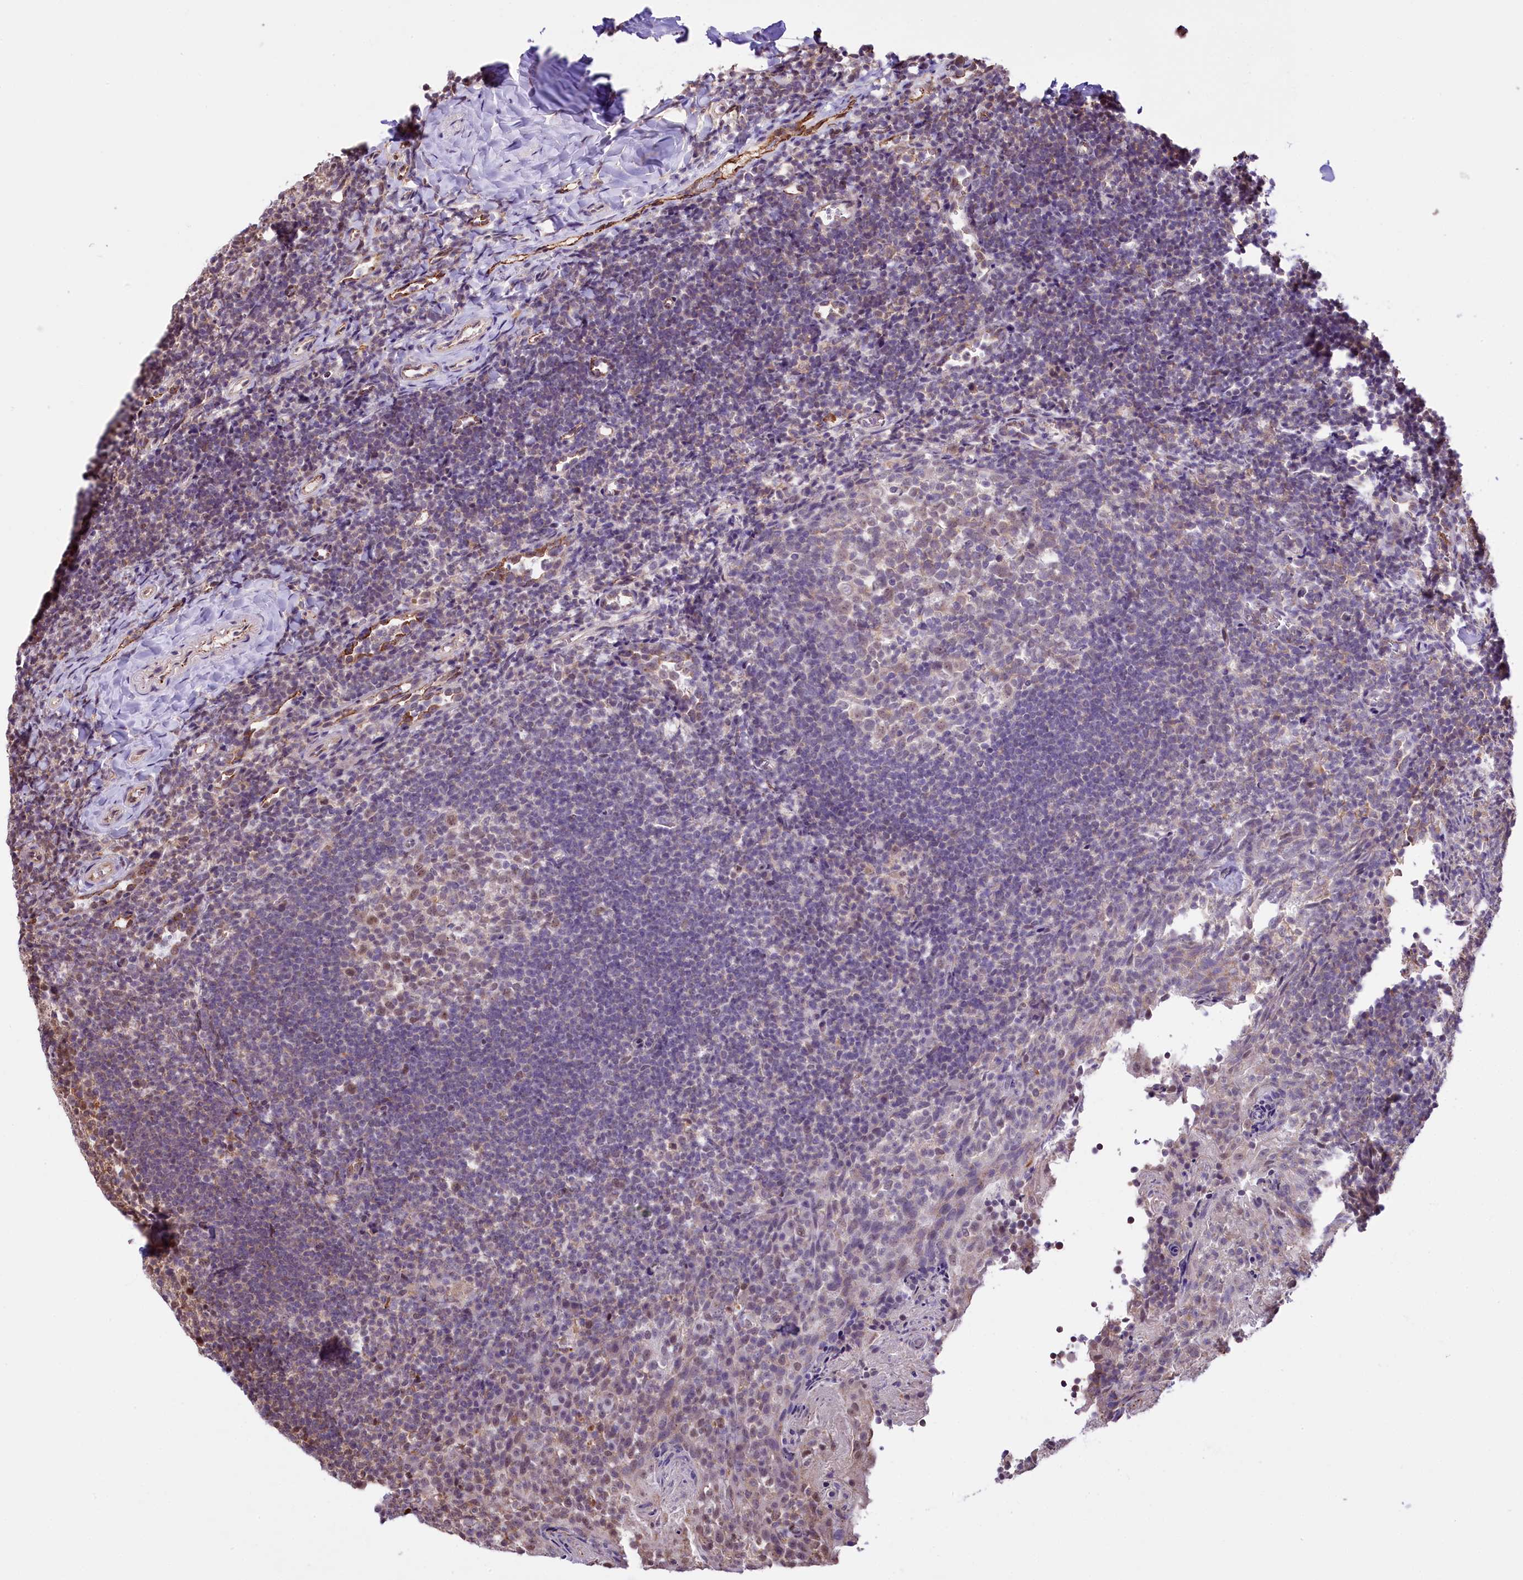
{"staining": {"intensity": "weak", "quantity": "<25%", "location": "cytoplasmic/membranous,nuclear"}, "tissue": "tonsil", "cell_type": "Germinal center cells", "image_type": "normal", "snomed": [{"axis": "morphology", "description": "Normal tissue, NOS"}, {"axis": "topography", "description": "Tonsil"}], "caption": "Immunohistochemistry of unremarkable human tonsil reveals no positivity in germinal center cells. (DAB immunohistochemistry, high magnification).", "gene": "MRPL54", "patient": {"sex": "female", "age": 10}}